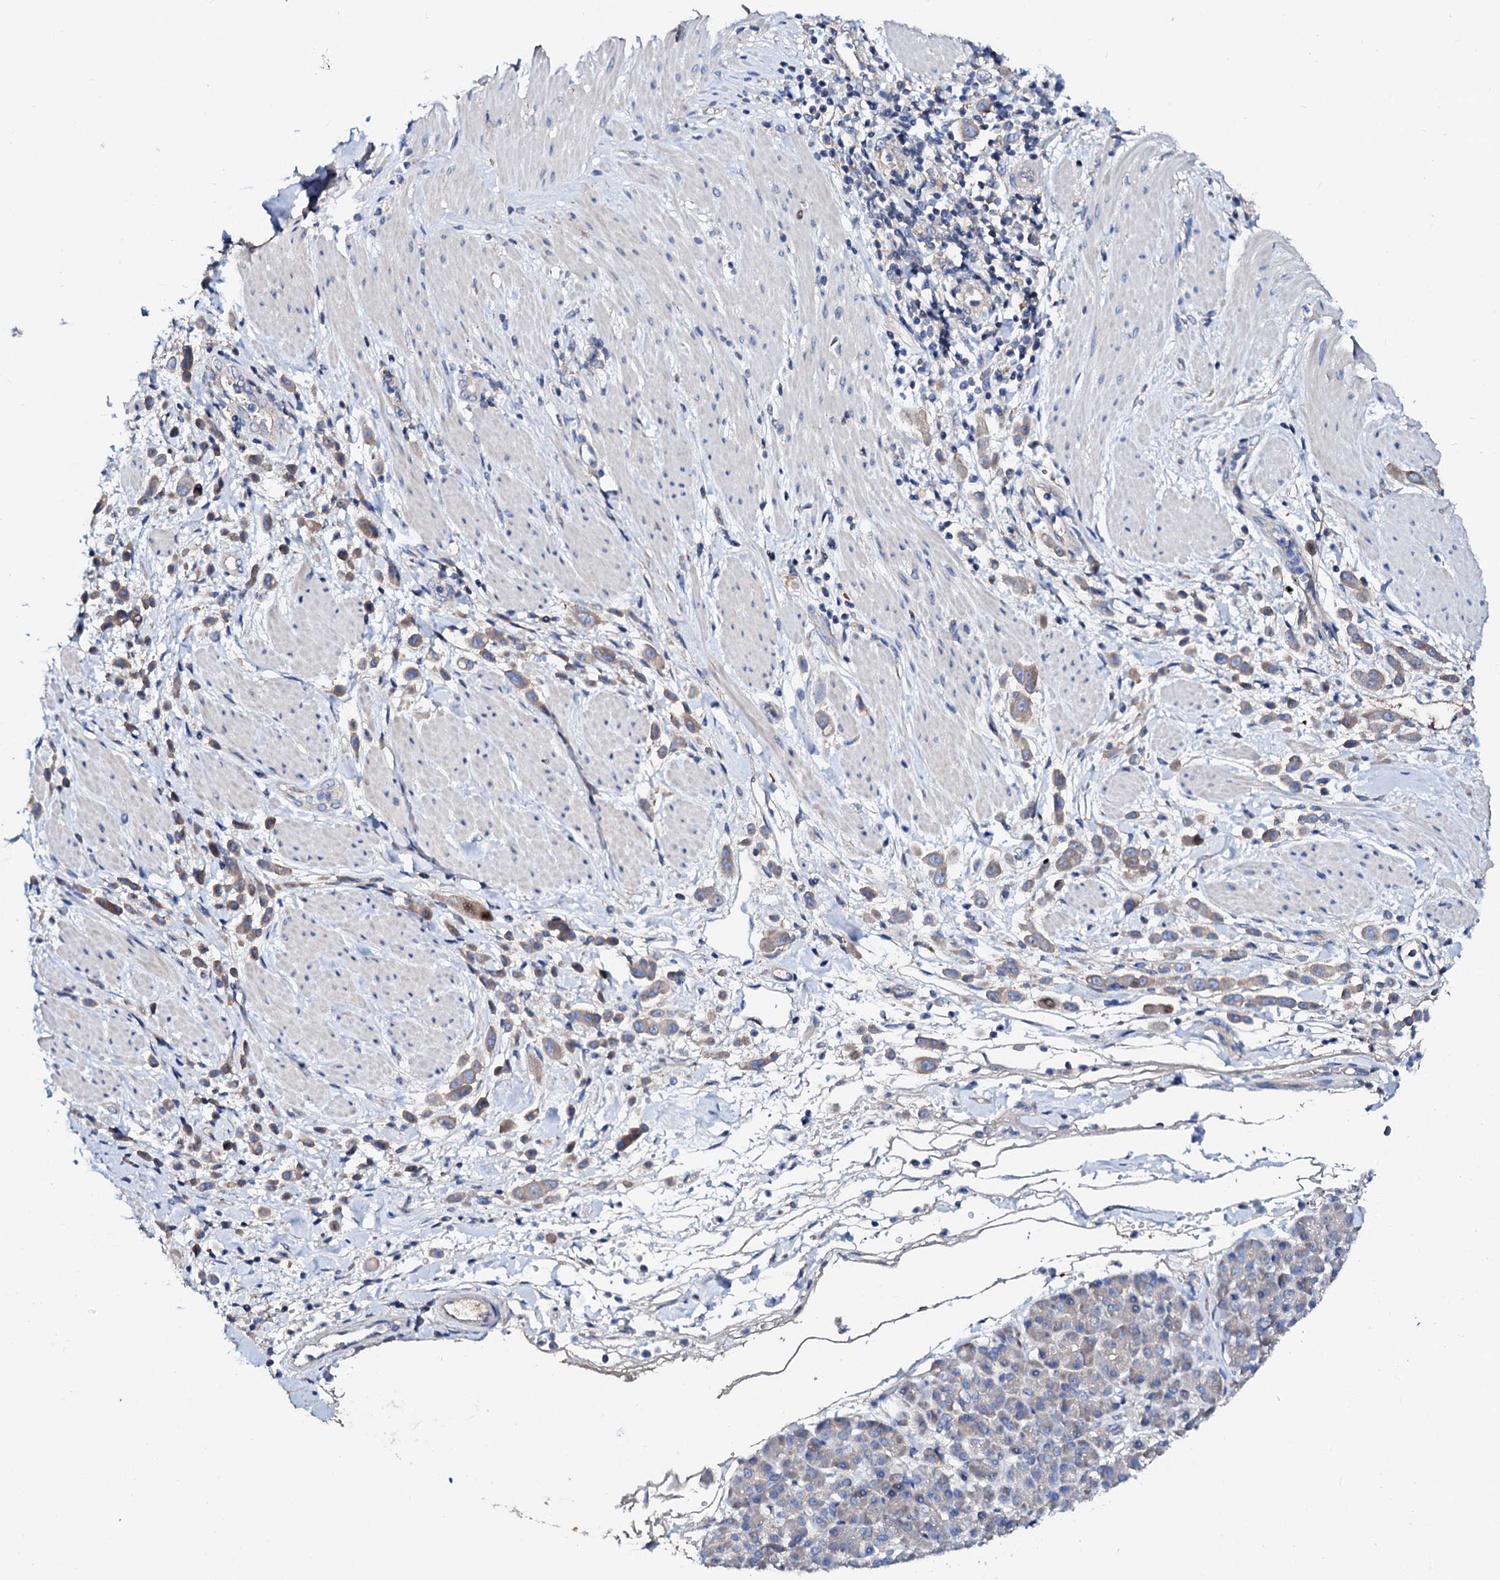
{"staining": {"intensity": "weak", "quantity": ">75%", "location": "cytoplasmic/membranous"}, "tissue": "pancreatic cancer", "cell_type": "Tumor cells", "image_type": "cancer", "snomed": [{"axis": "morphology", "description": "Normal tissue, NOS"}, {"axis": "morphology", "description": "Adenocarcinoma, NOS"}, {"axis": "topography", "description": "Pancreas"}], "caption": "Immunohistochemistry staining of pancreatic cancer, which demonstrates low levels of weak cytoplasmic/membranous expression in about >75% of tumor cells indicating weak cytoplasmic/membranous protein expression. The staining was performed using DAB (brown) for protein detection and nuclei were counterstained in hematoxylin (blue).", "gene": "CSKMT", "patient": {"sex": "female", "age": 64}}